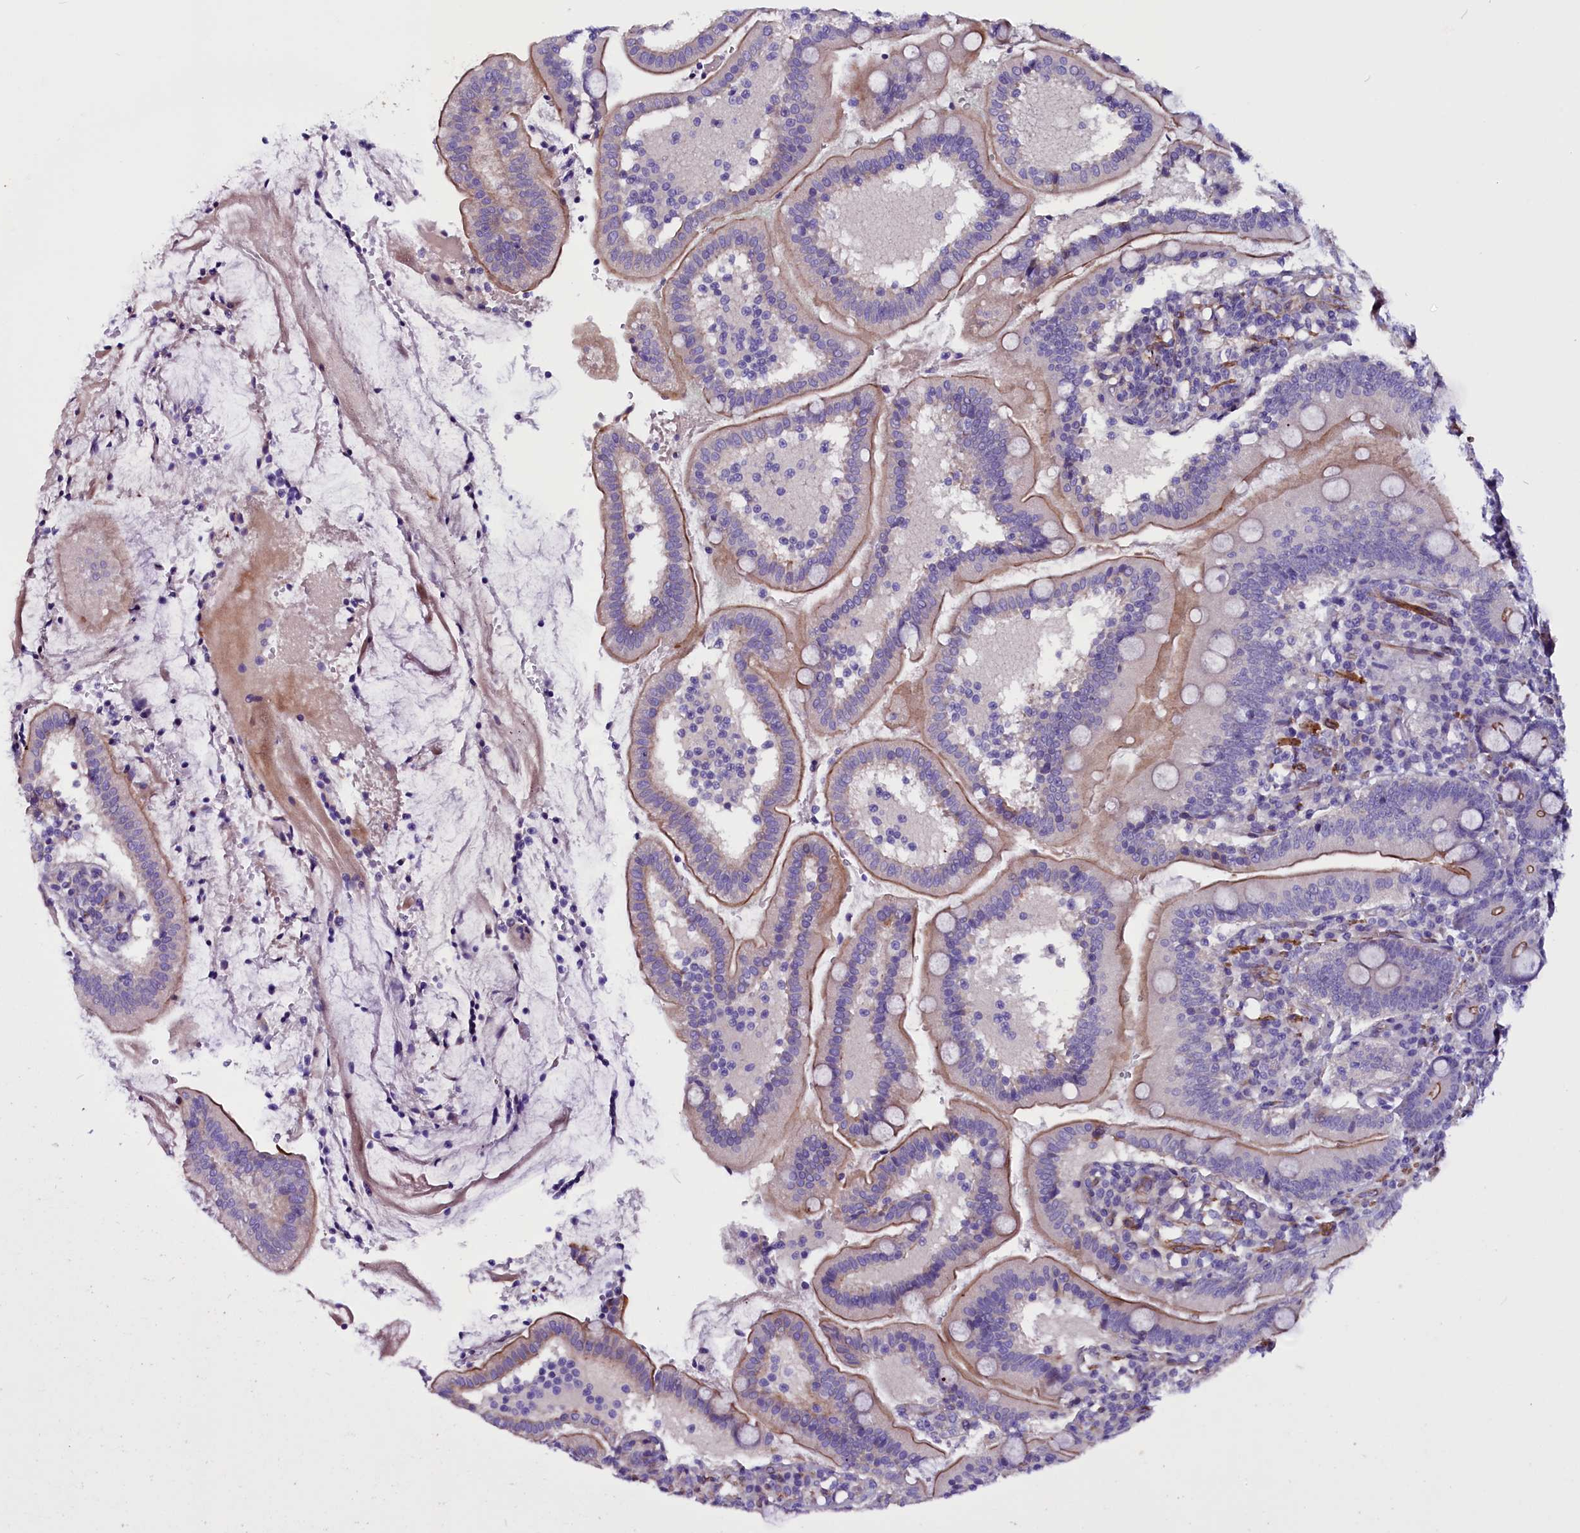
{"staining": {"intensity": "moderate", "quantity": "25%-75%", "location": "cytoplasmic/membranous"}, "tissue": "duodenum", "cell_type": "Glandular cells", "image_type": "normal", "snomed": [{"axis": "morphology", "description": "Normal tissue, NOS"}, {"axis": "topography", "description": "Duodenum"}], "caption": "Glandular cells demonstrate medium levels of moderate cytoplasmic/membranous expression in about 25%-75% of cells in normal human duodenum. The staining is performed using DAB (3,3'-diaminobenzidine) brown chromogen to label protein expression. The nuclei are counter-stained blue using hematoxylin.", "gene": "ZNF749", "patient": {"sex": "female", "age": 67}}